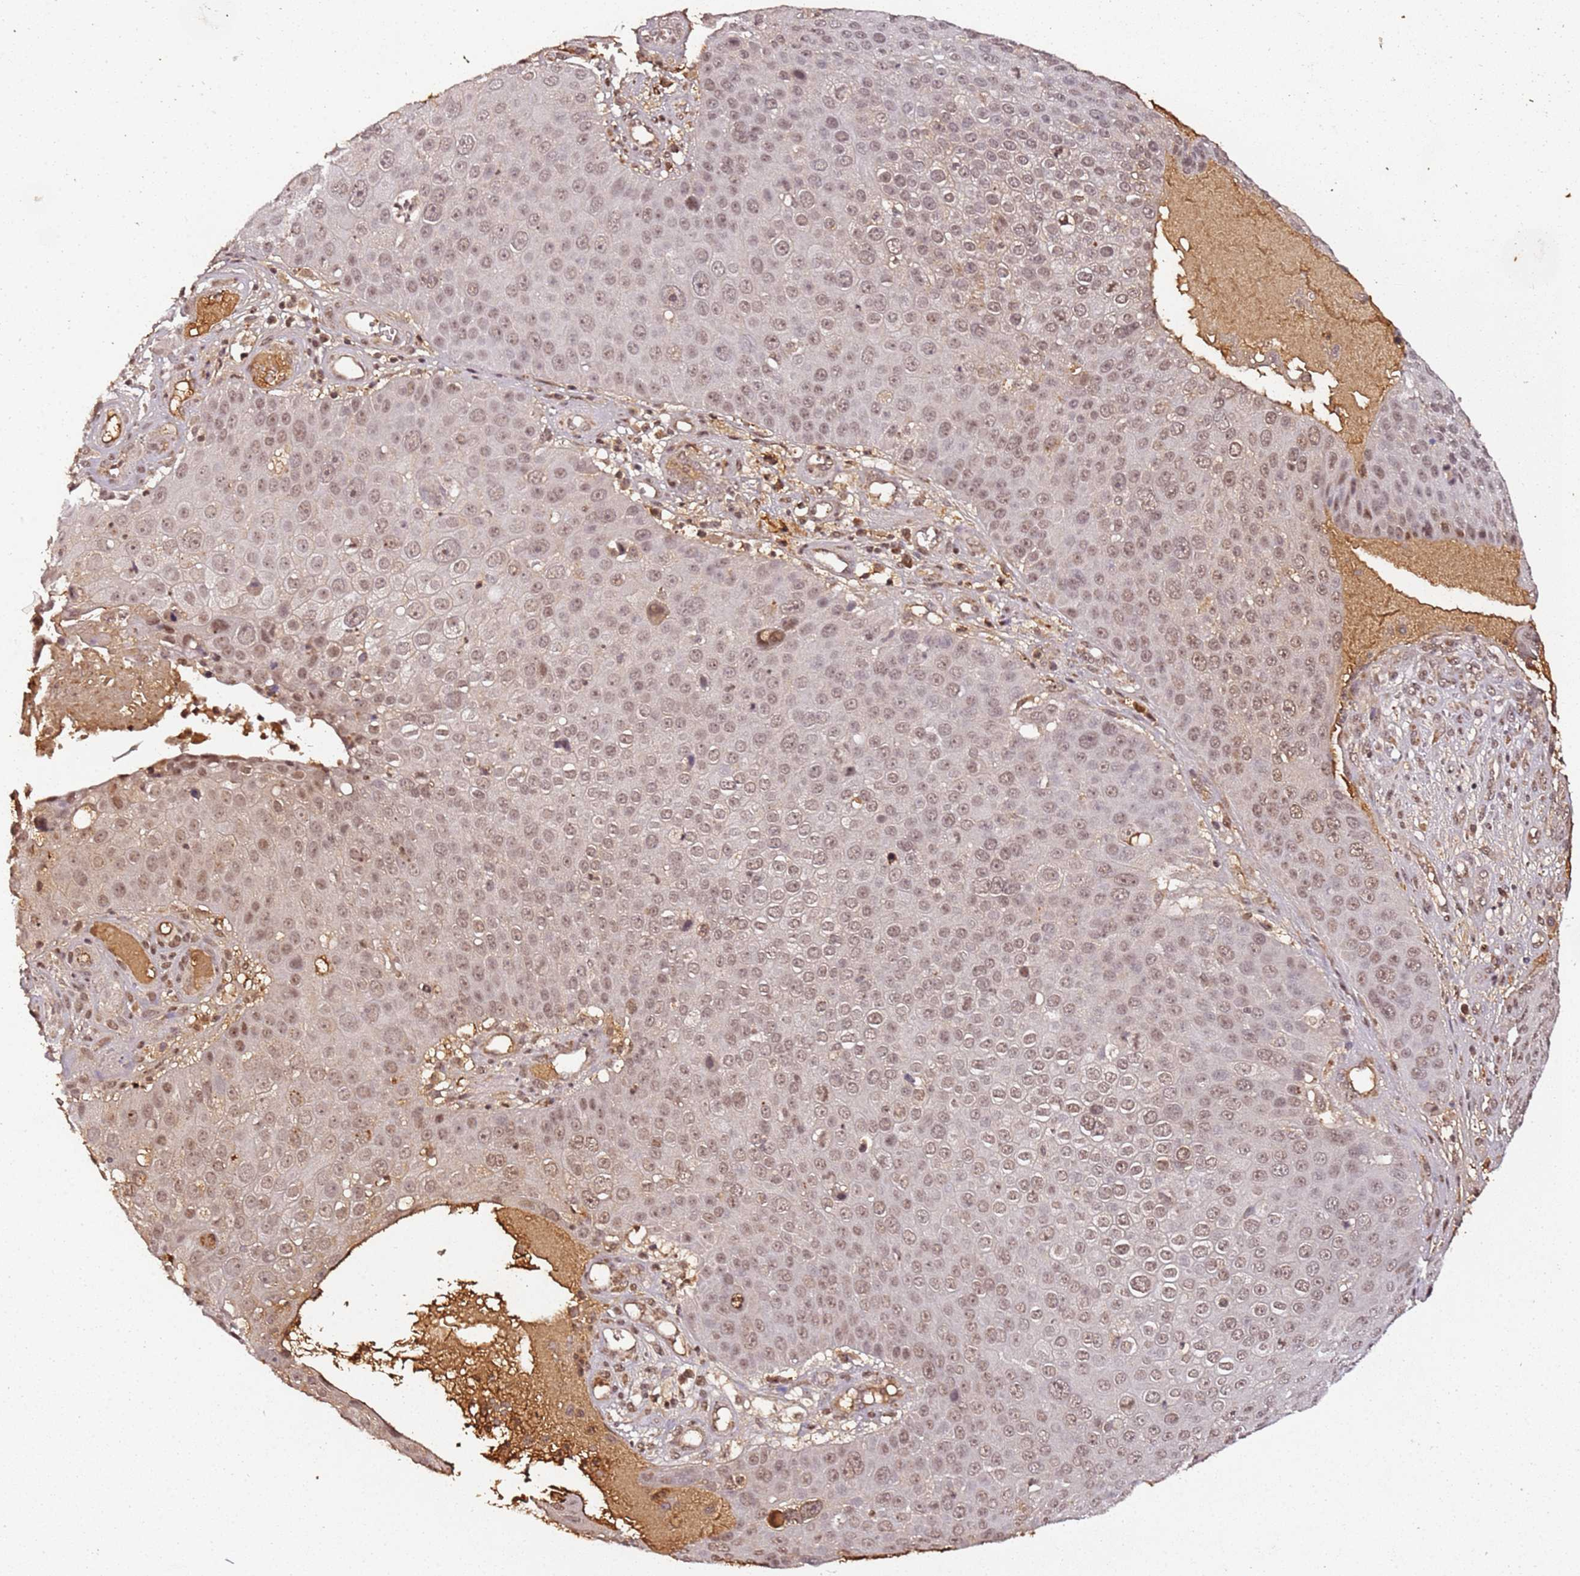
{"staining": {"intensity": "moderate", "quantity": "25%-75%", "location": "nuclear"}, "tissue": "skin cancer", "cell_type": "Tumor cells", "image_type": "cancer", "snomed": [{"axis": "morphology", "description": "Squamous cell carcinoma, NOS"}, {"axis": "topography", "description": "Skin"}], "caption": "Skin cancer (squamous cell carcinoma) was stained to show a protein in brown. There is medium levels of moderate nuclear positivity in about 25%-75% of tumor cells.", "gene": "COL1A2", "patient": {"sex": "male", "age": 71}}